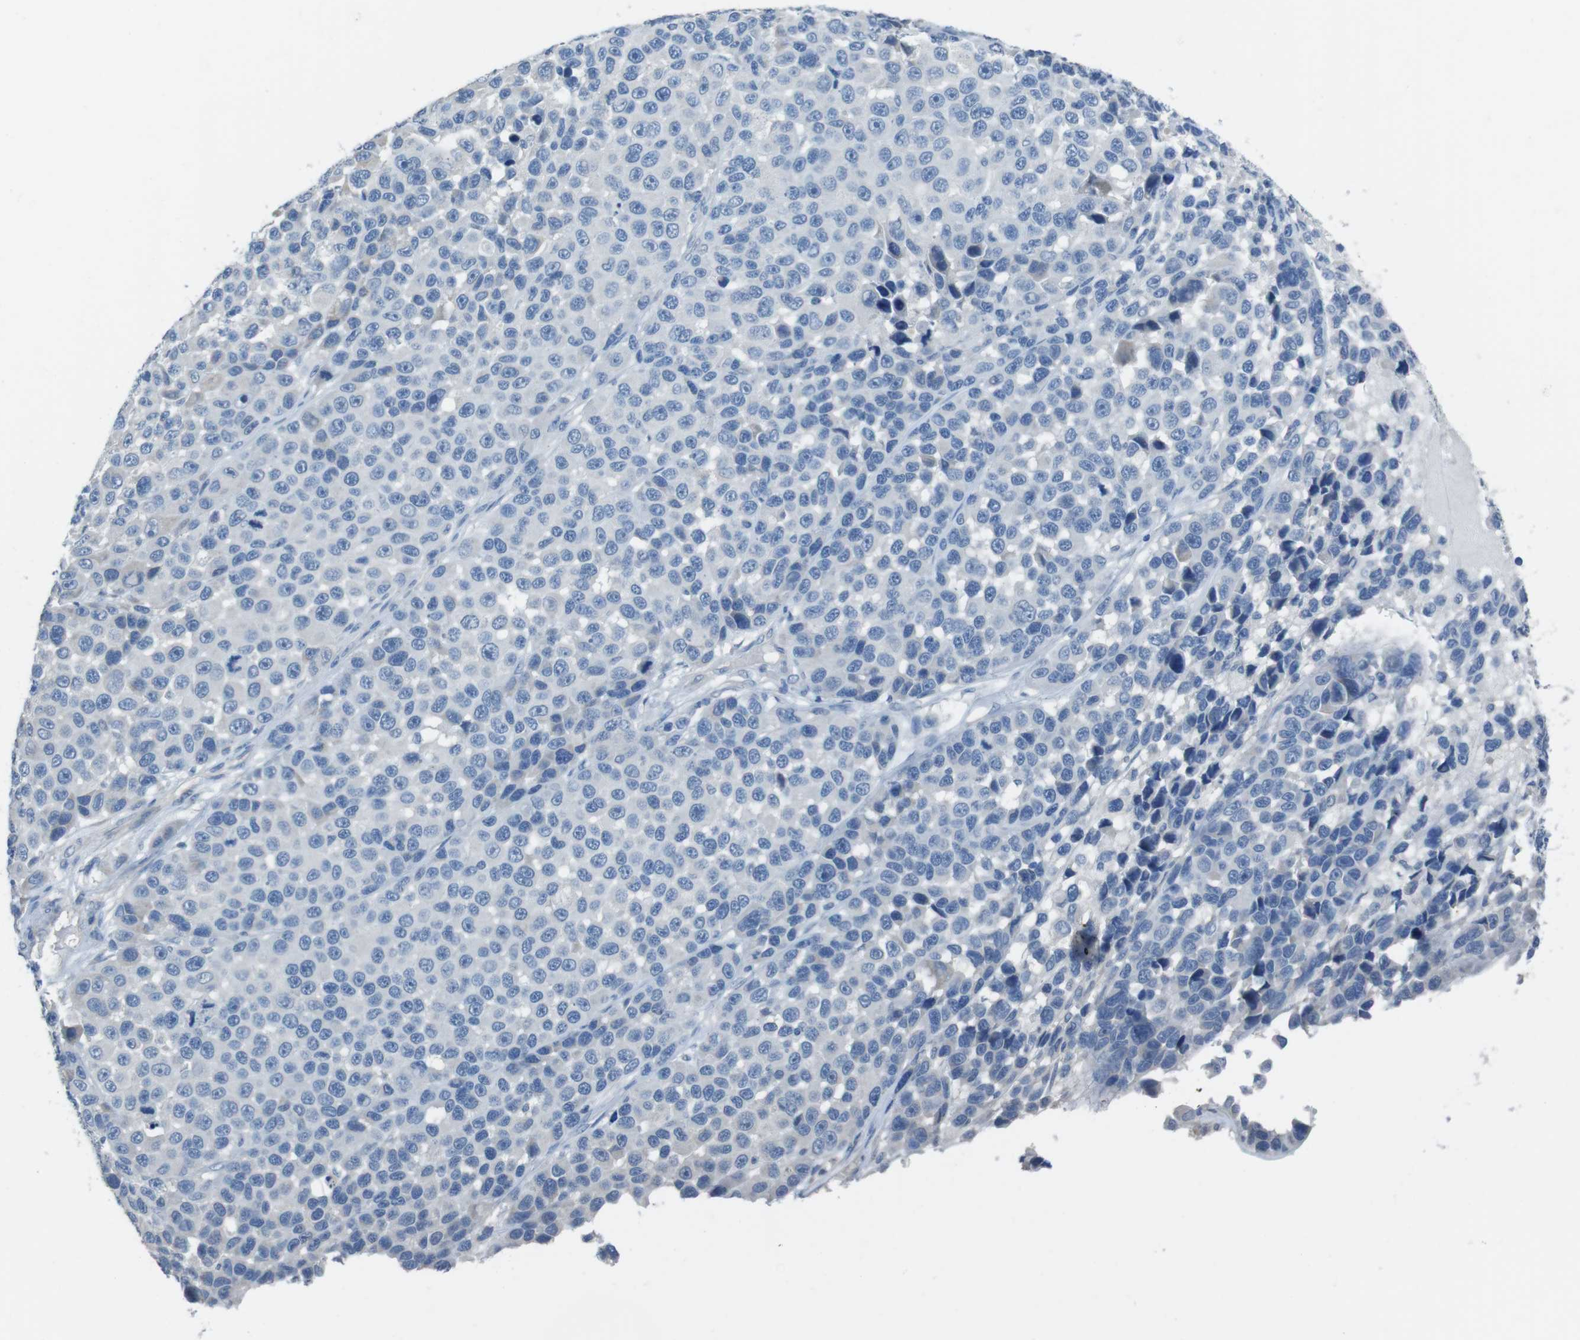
{"staining": {"intensity": "negative", "quantity": "none", "location": "none"}, "tissue": "melanoma", "cell_type": "Tumor cells", "image_type": "cancer", "snomed": [{"axis": "morphology", "description": "Malignant melanoma, NOS"}, {"axis": "topography", "description": "Skin"}], "caption": "A histopathology image of malignant melanoma stained for a protein reveals no brown staining in tumor cells.", "gene": "CYP2C8", "patient": {"sex": "male", "age": 53}}